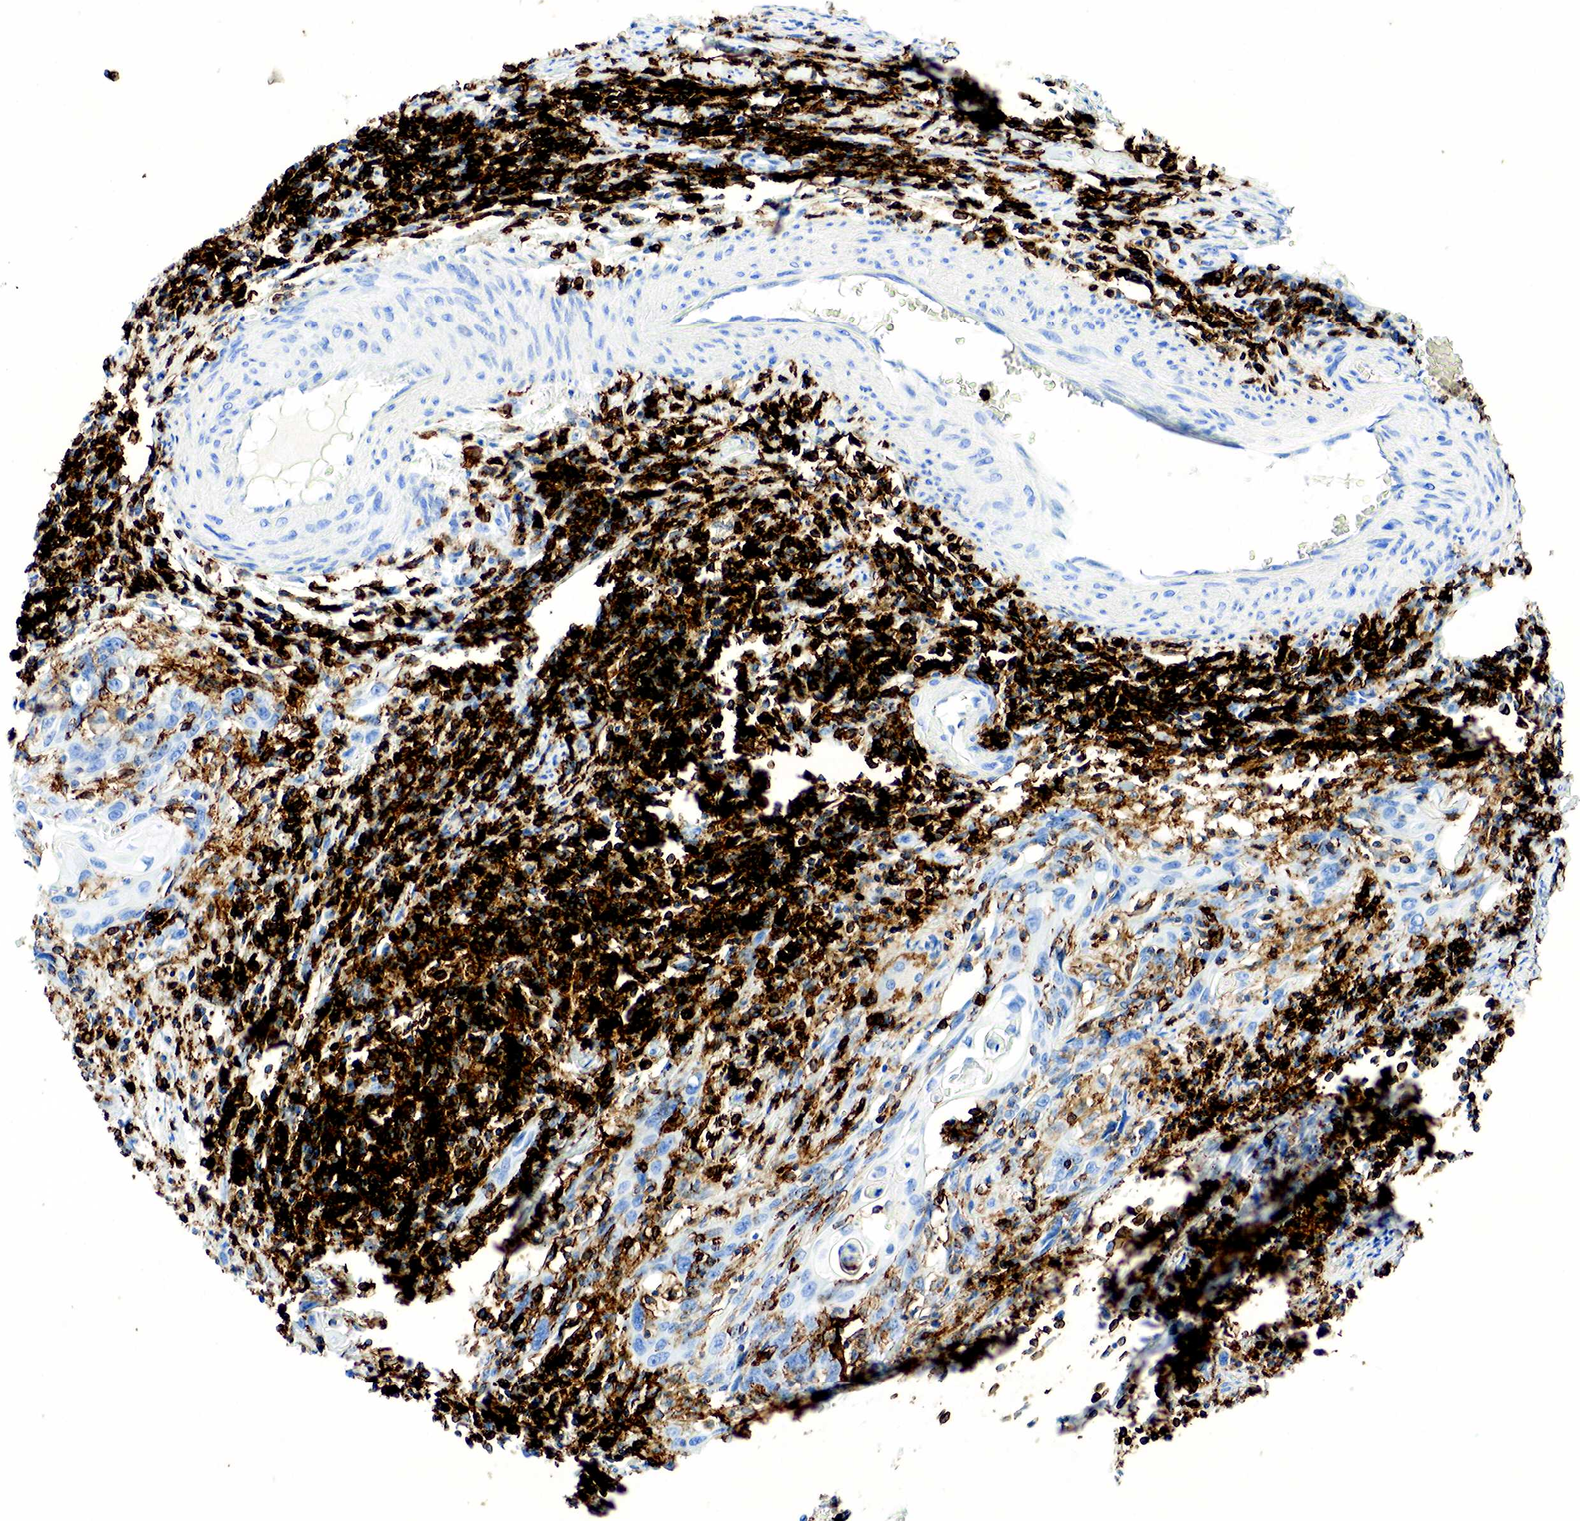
{"staining": {"intensity": "negative", "quantity": "none", "location": "none"}, "tissue": "cervical cancer", "cell_type": "Tumor cells", "image_type": "cancer", "snomed": [{"axis": "morphology", "description": "Squamous cell carcinoma, NOS"}, {"axis": "topography", "description": "Cervix"}], "caption": "Squamous cell carcinoma (cervical) was stained to show a protein in brown. There is no significant expression in tumor cells.", "gene": "PTPRC", "patient": {"sex": "female", "age": 54}}